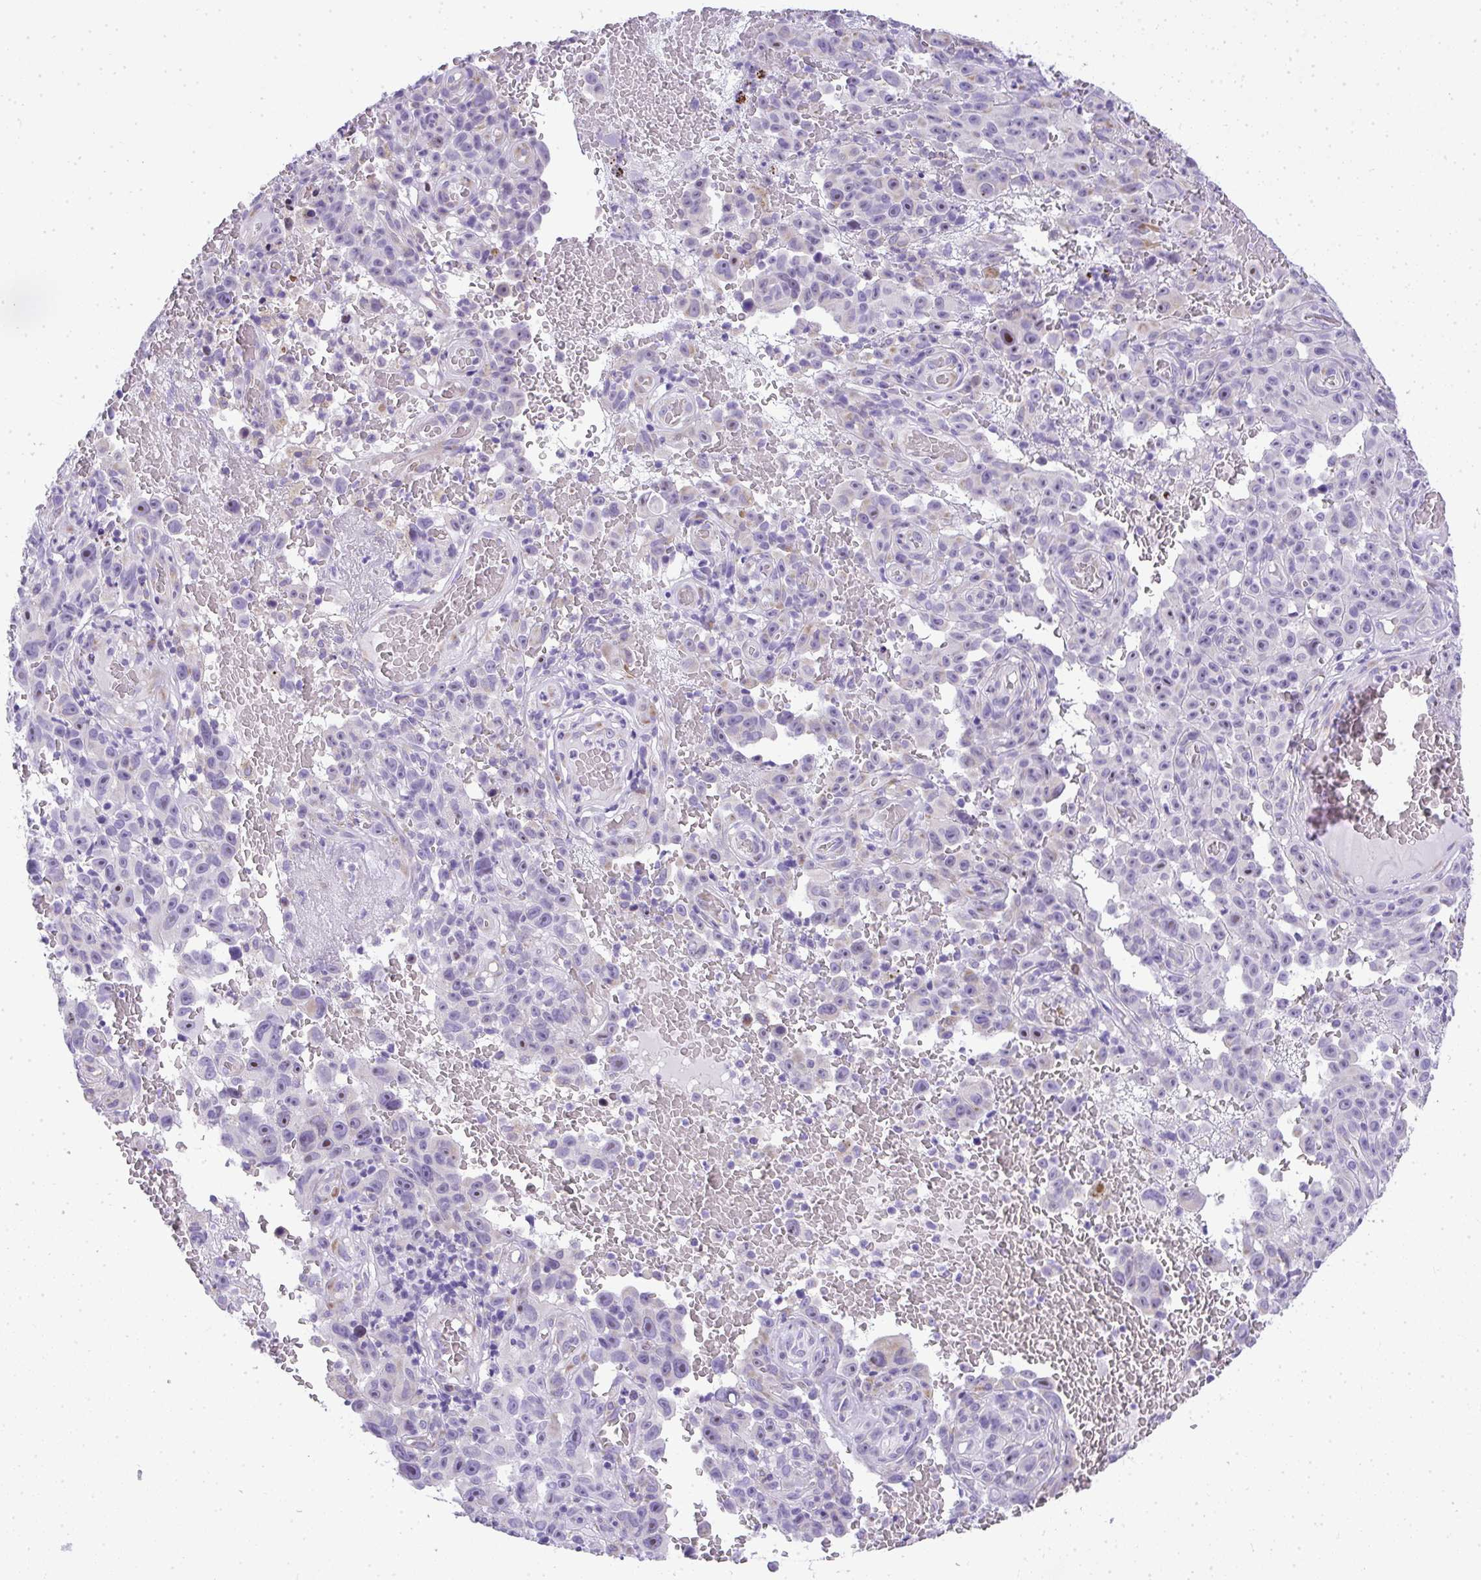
{"staining": {"intensity": "moderate", "quantity": "<25%", "location": "nuclear"}, "tissue": "melanoma", "cell_type": "Tumor cells", "image_type": "cancer", "snomed": [{"axis": "morphology", "description": "Malignant melanoma, NOS"}, {"axis": "topography", "description": "Skin"}], "caption": "A brown stain labels moderate nuclear positivity of a protein in human malignant melanoma tumor cells.", "gene": "ADRA2C", "patient": {"sex": "female", "age": 82}}